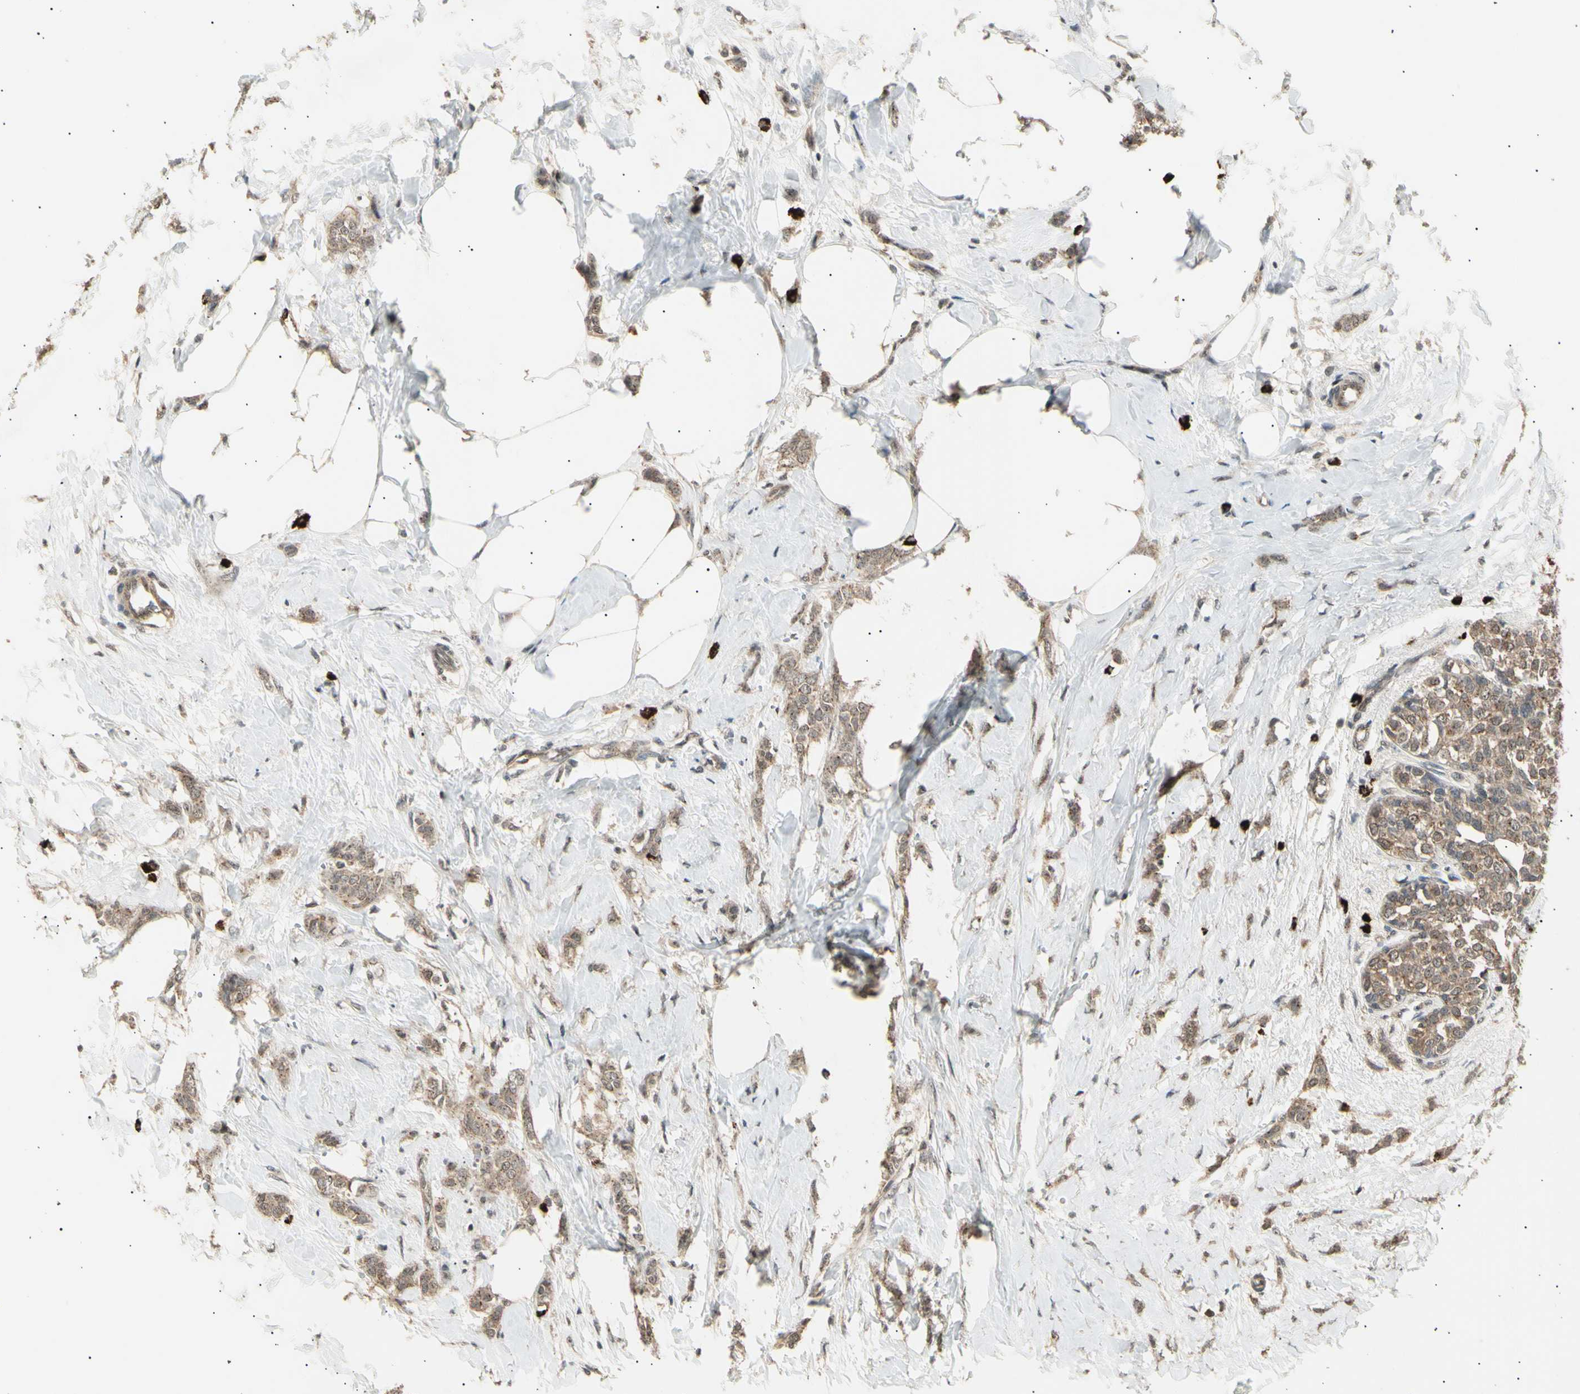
{"staining": {"intensity": "weak", "quantity": ">75%", "location": "cytoplasmic/membranous"}, "tissue": "breast cancer", "cell_type": "Tumor cells", "image_type": "cancer", "snomed": [{"axis": "morphology", "description": "Lobular carcinoma, in situ"}, {"axis": "morphology", "description": "Lobular carcinoma"}, {"axis": "topography", "description": "Breast"}], "caption": "Protein analysis of breast cancer (lobular carcinoma in situ) tissue shows weak cytoplasmic/membranous staining in about >75% of tumor cells.", "gene": "NUAK2", "patient": {"sex": "female", "age": 41}}